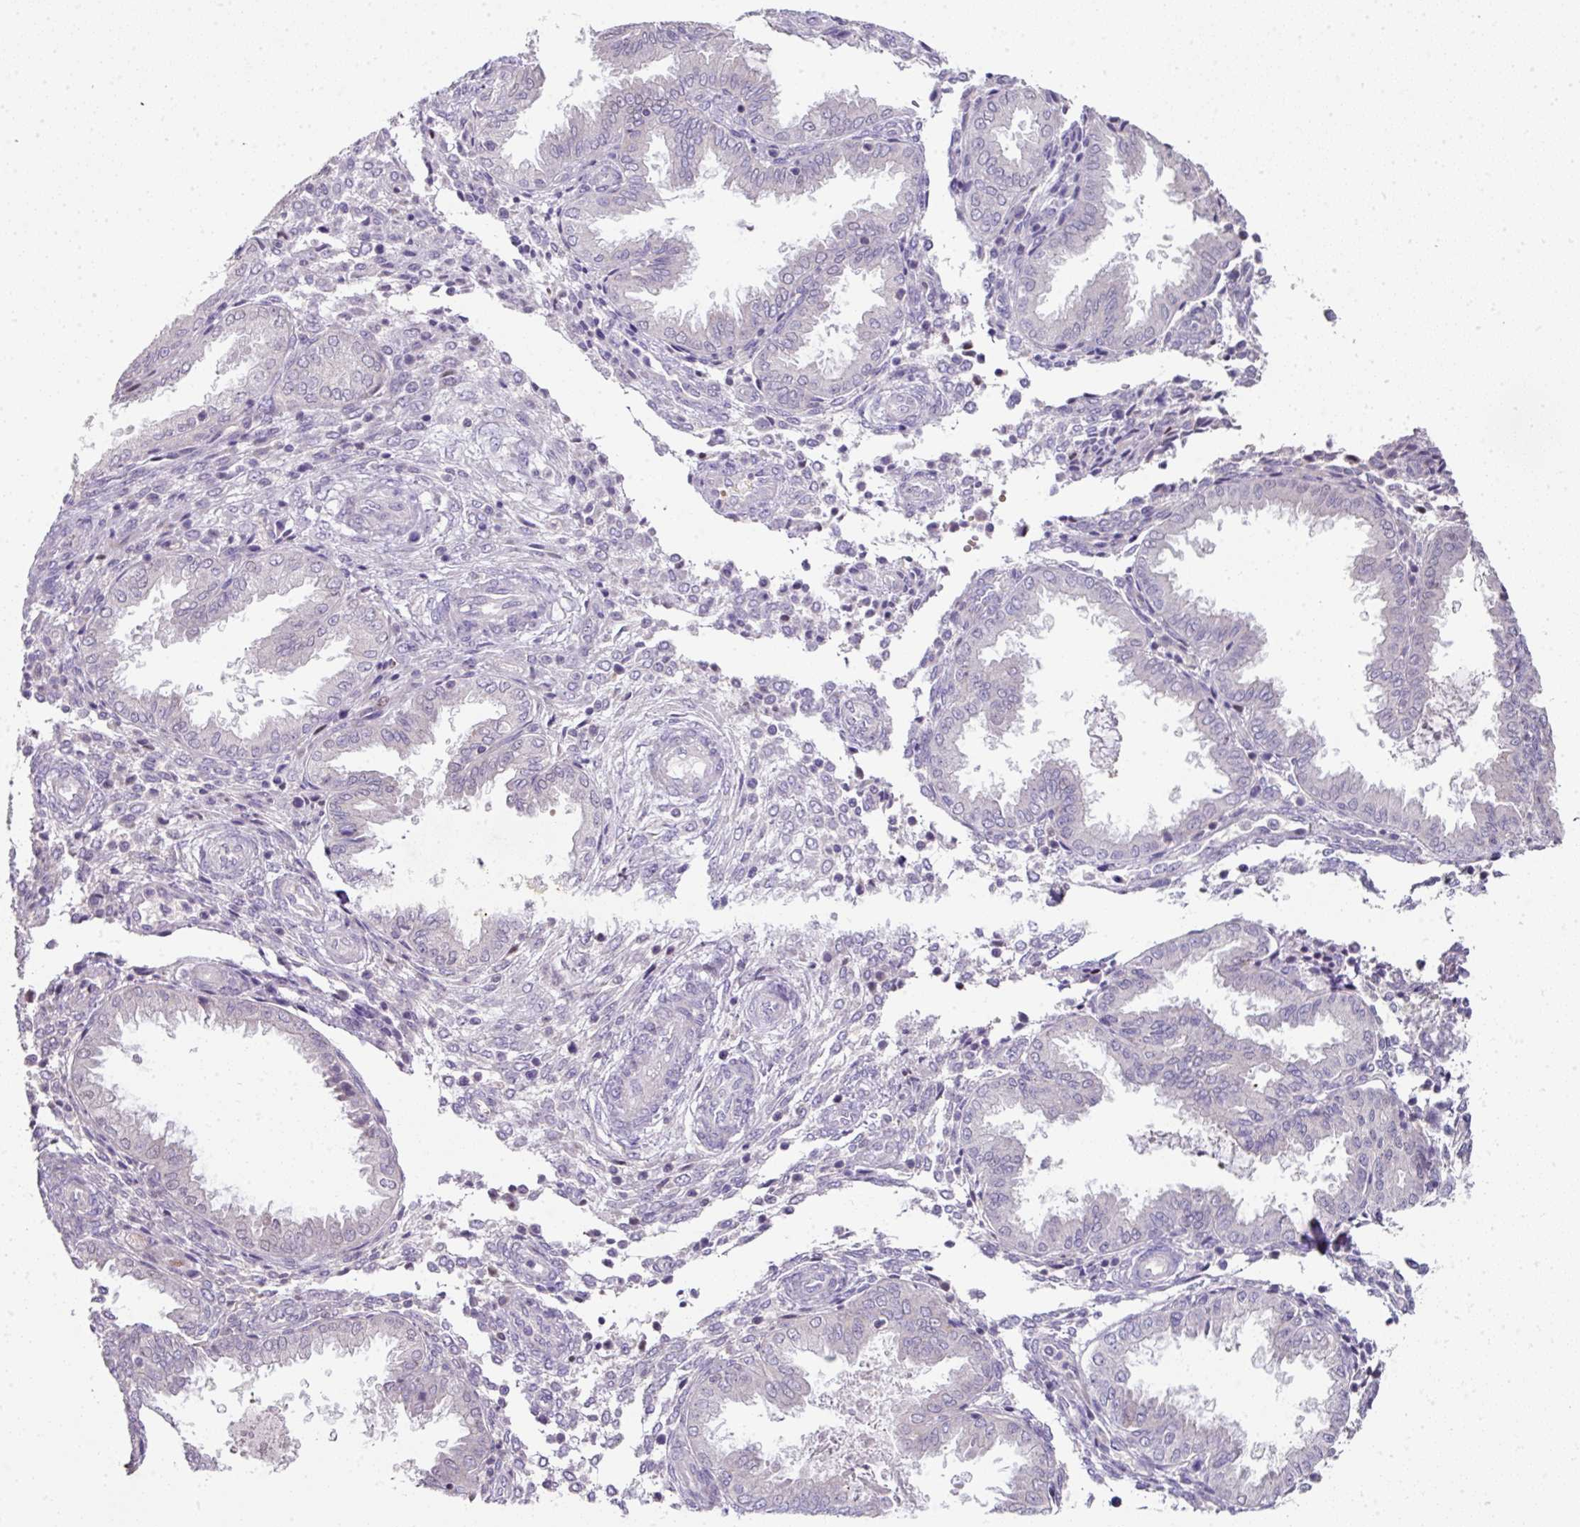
{"staining": {"intensity": "negative", "quantity": "none", "location": "none"}, "tissue": "endometrium", "cell_type": "Cells in endometrial stroma", "image_type": "normal", "snomed": [{"axis": "morphology", "description": "Normal tissue, NOS"}, {"axis": "topography", "description": "Endometrium"}], "caption": "Immunohistochemistry (IHC) micrograph of normal endometrium stained for a protein (brown), which displays no expression in cells in endometrial stroma.", "gene": "ANKRD18A", "patient": {"sex": "female", "age": 33}}